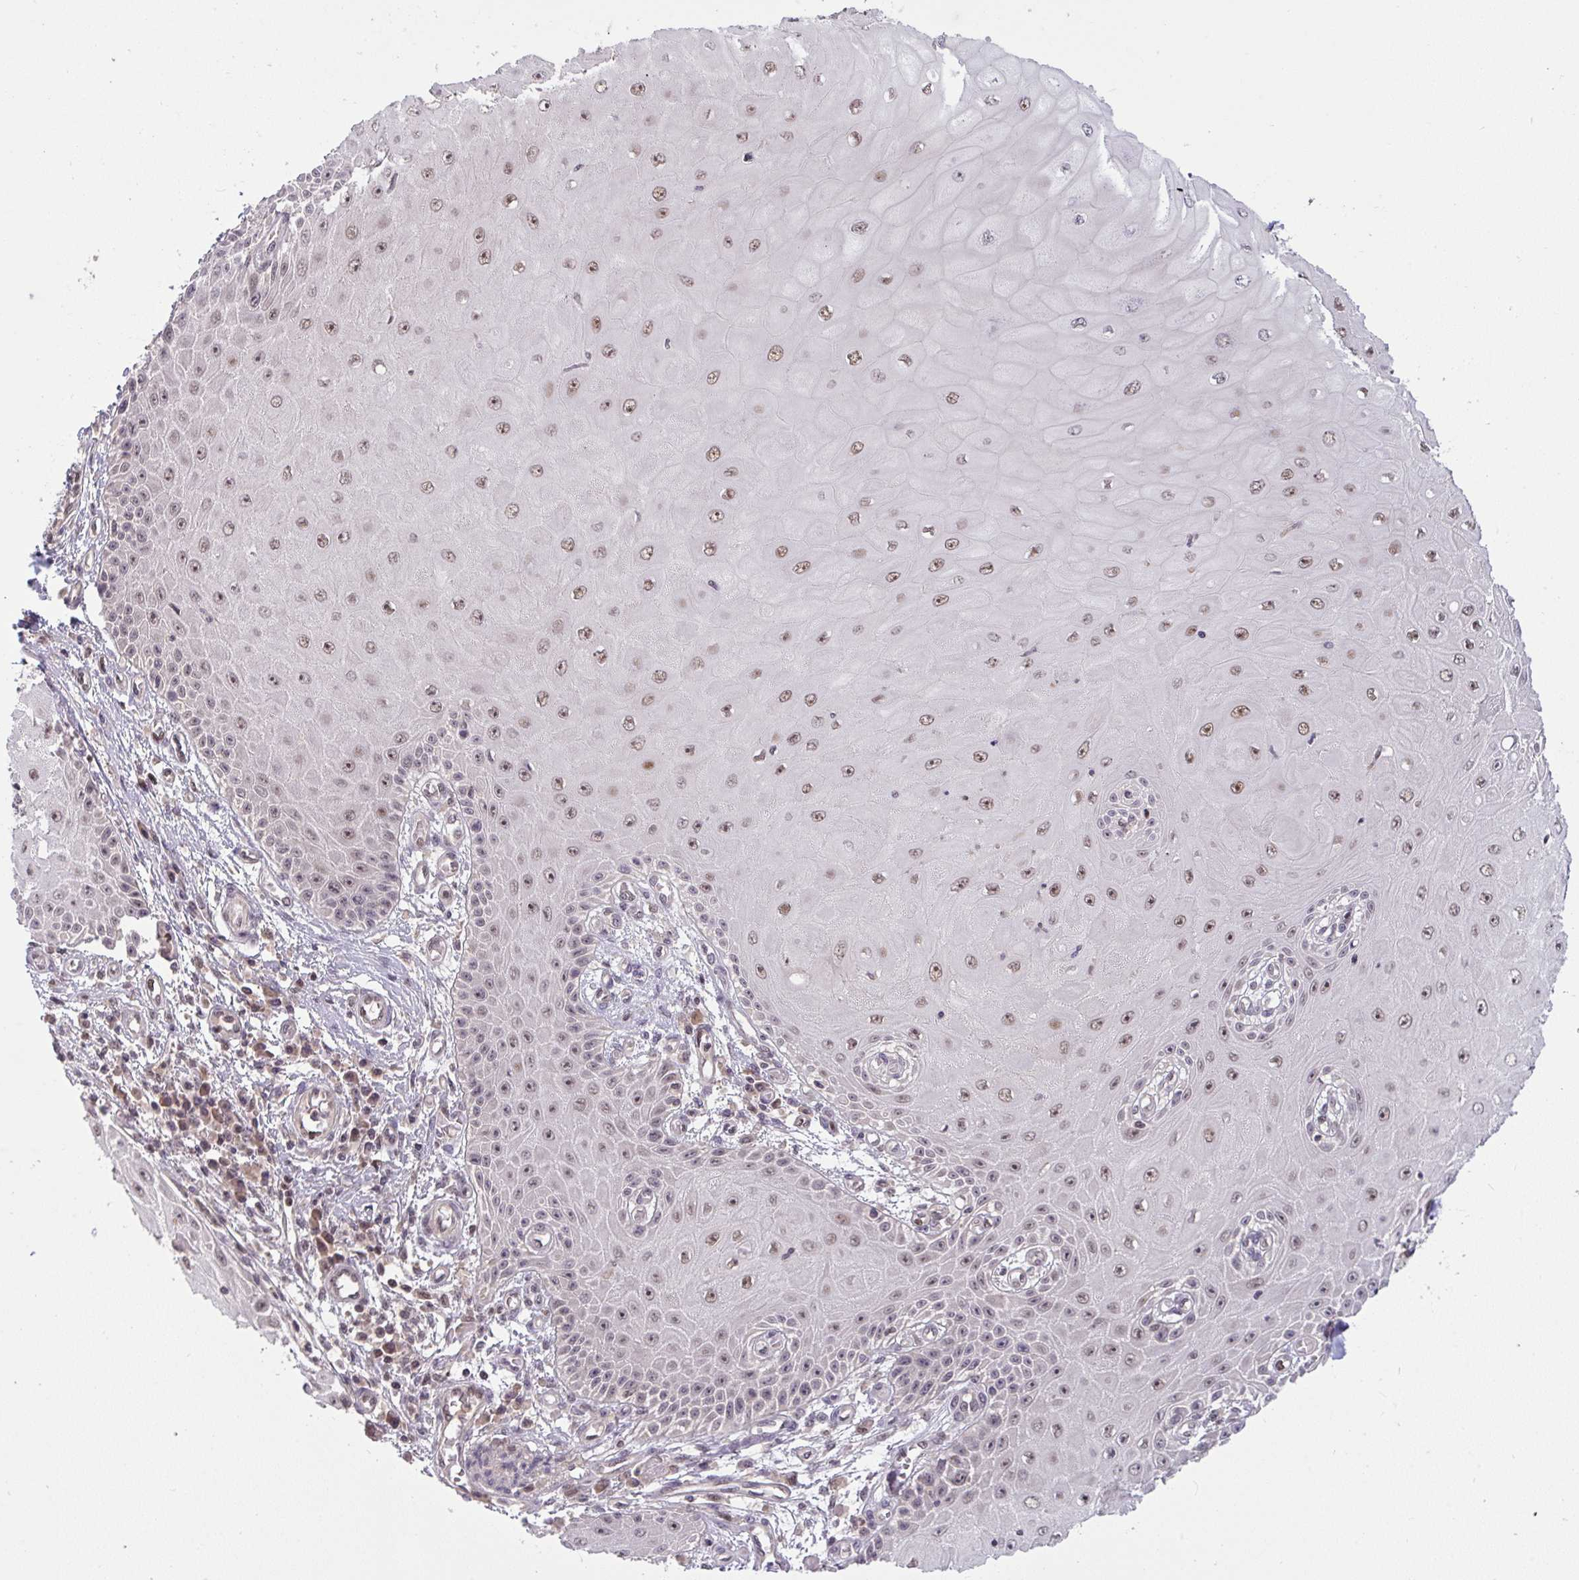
{"staining": {"intensity": "moderate", "quantity": ">75%", "location": "nuclear"}, "tissue": "skin cancer", "cell_type": "Tumor cells", "image_type": "cancer", "snomed": [{"axis": "morphology", "description": "Squamous cell carcinoma, NOS"}, {"axis": "topography", "description": "Skin"}, {"axis": "topography", "description": "Vulva"}], "caption": "Skin cancer tissue shows moderate nuclear positivity in approximately >75% of tumor cells, visualized by immunohistochemistry.", "gene": "KLF2", "patient": {"sex": "female", "age": 44}}